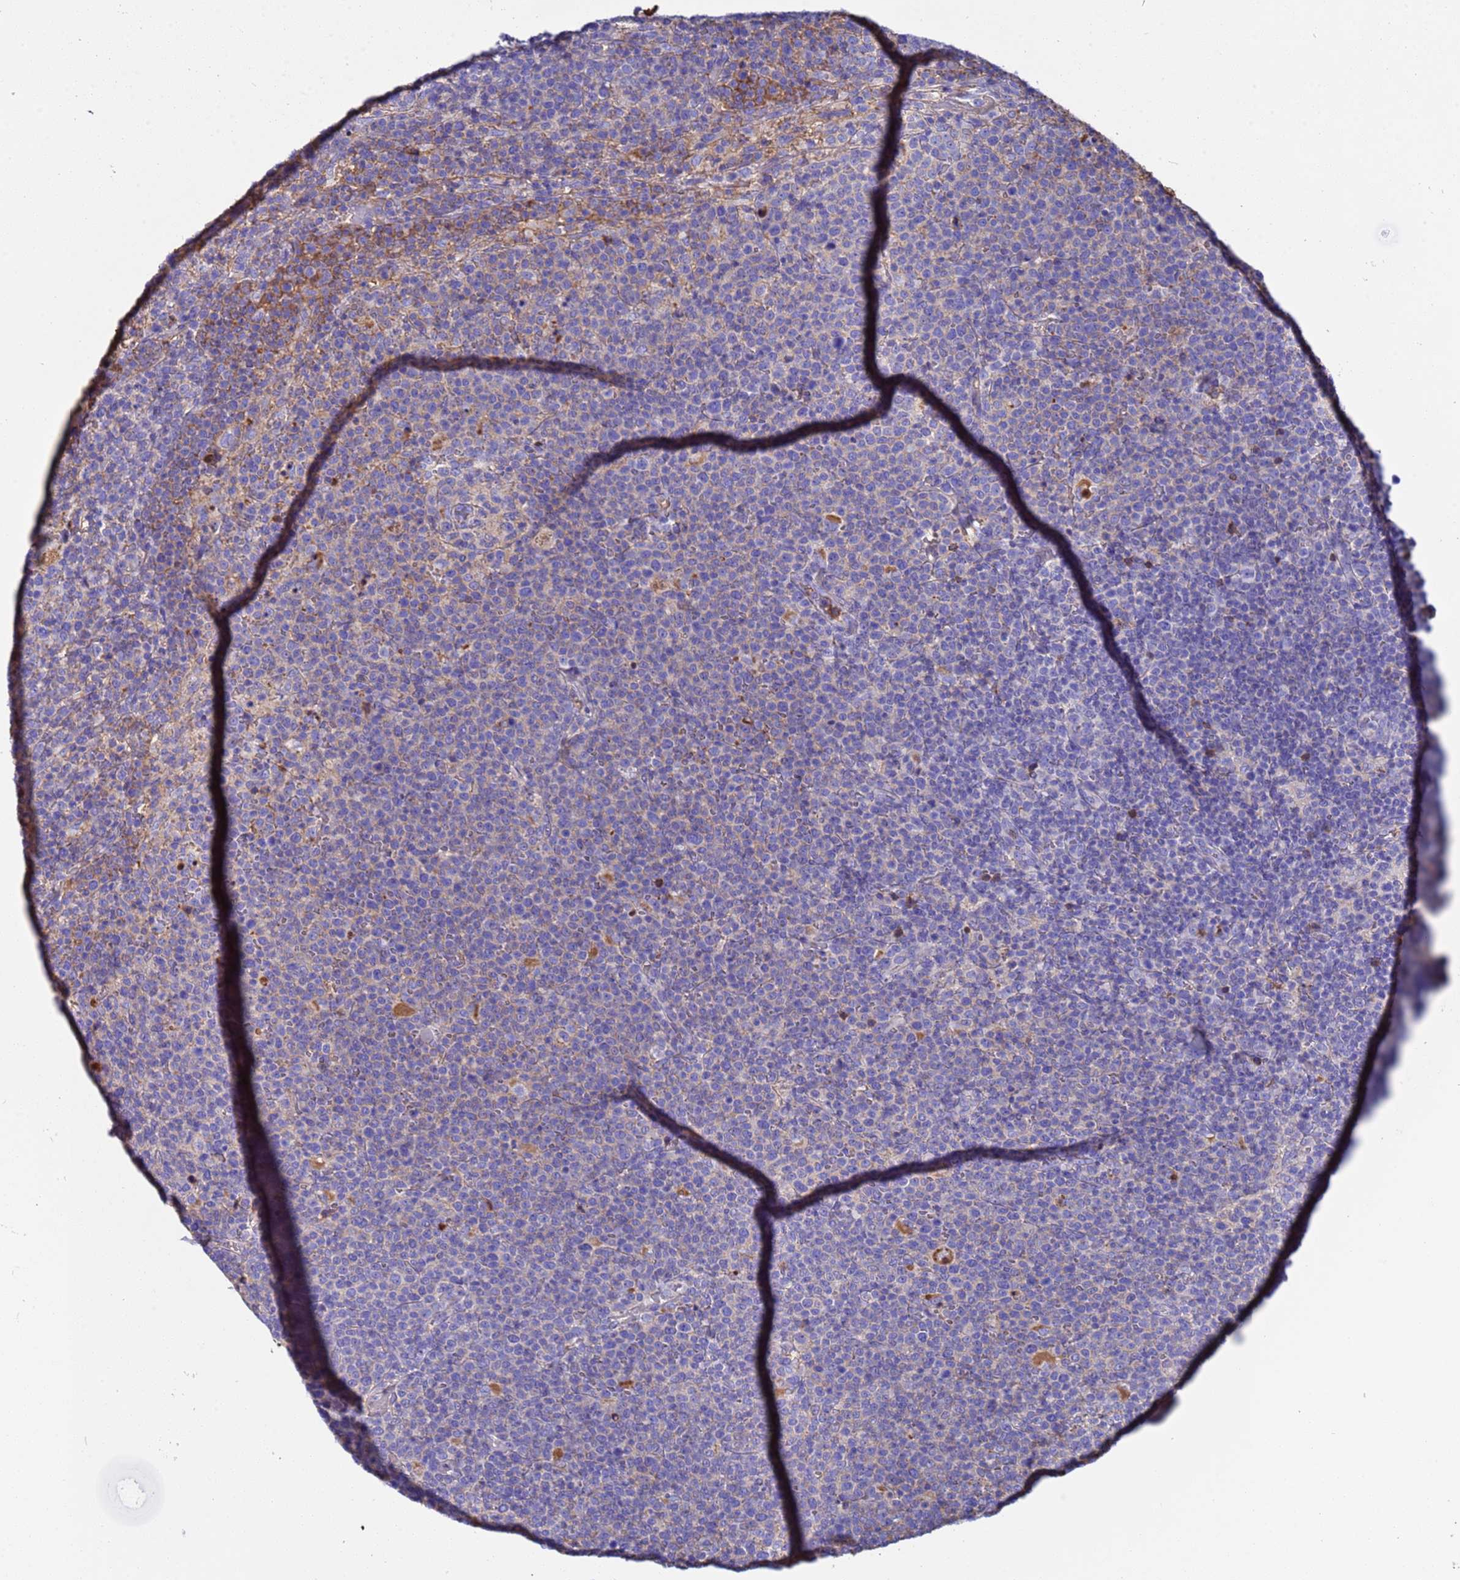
{"staining": {"intensity": "negative", "quantity": "none", "location": "none"}, "tissue": "lymphoma", "cell_type": "Tumor cells", "image_type": "cancer", "snomed": [{"axis": "morphology", "description": "Malignant lymphoma, non-Hodgkin's type, High grade"}, {"axis": "topography", "description": "Lymph node"}], "caption": "The photomicrograph exhibits no significant staining in tumor cells of lymphoma. (Immunohistochemistry (ihc), brightfield microscopy, high magnification).", "gene": "H1-7", "patient": {"sex": "male", "age": 61}}